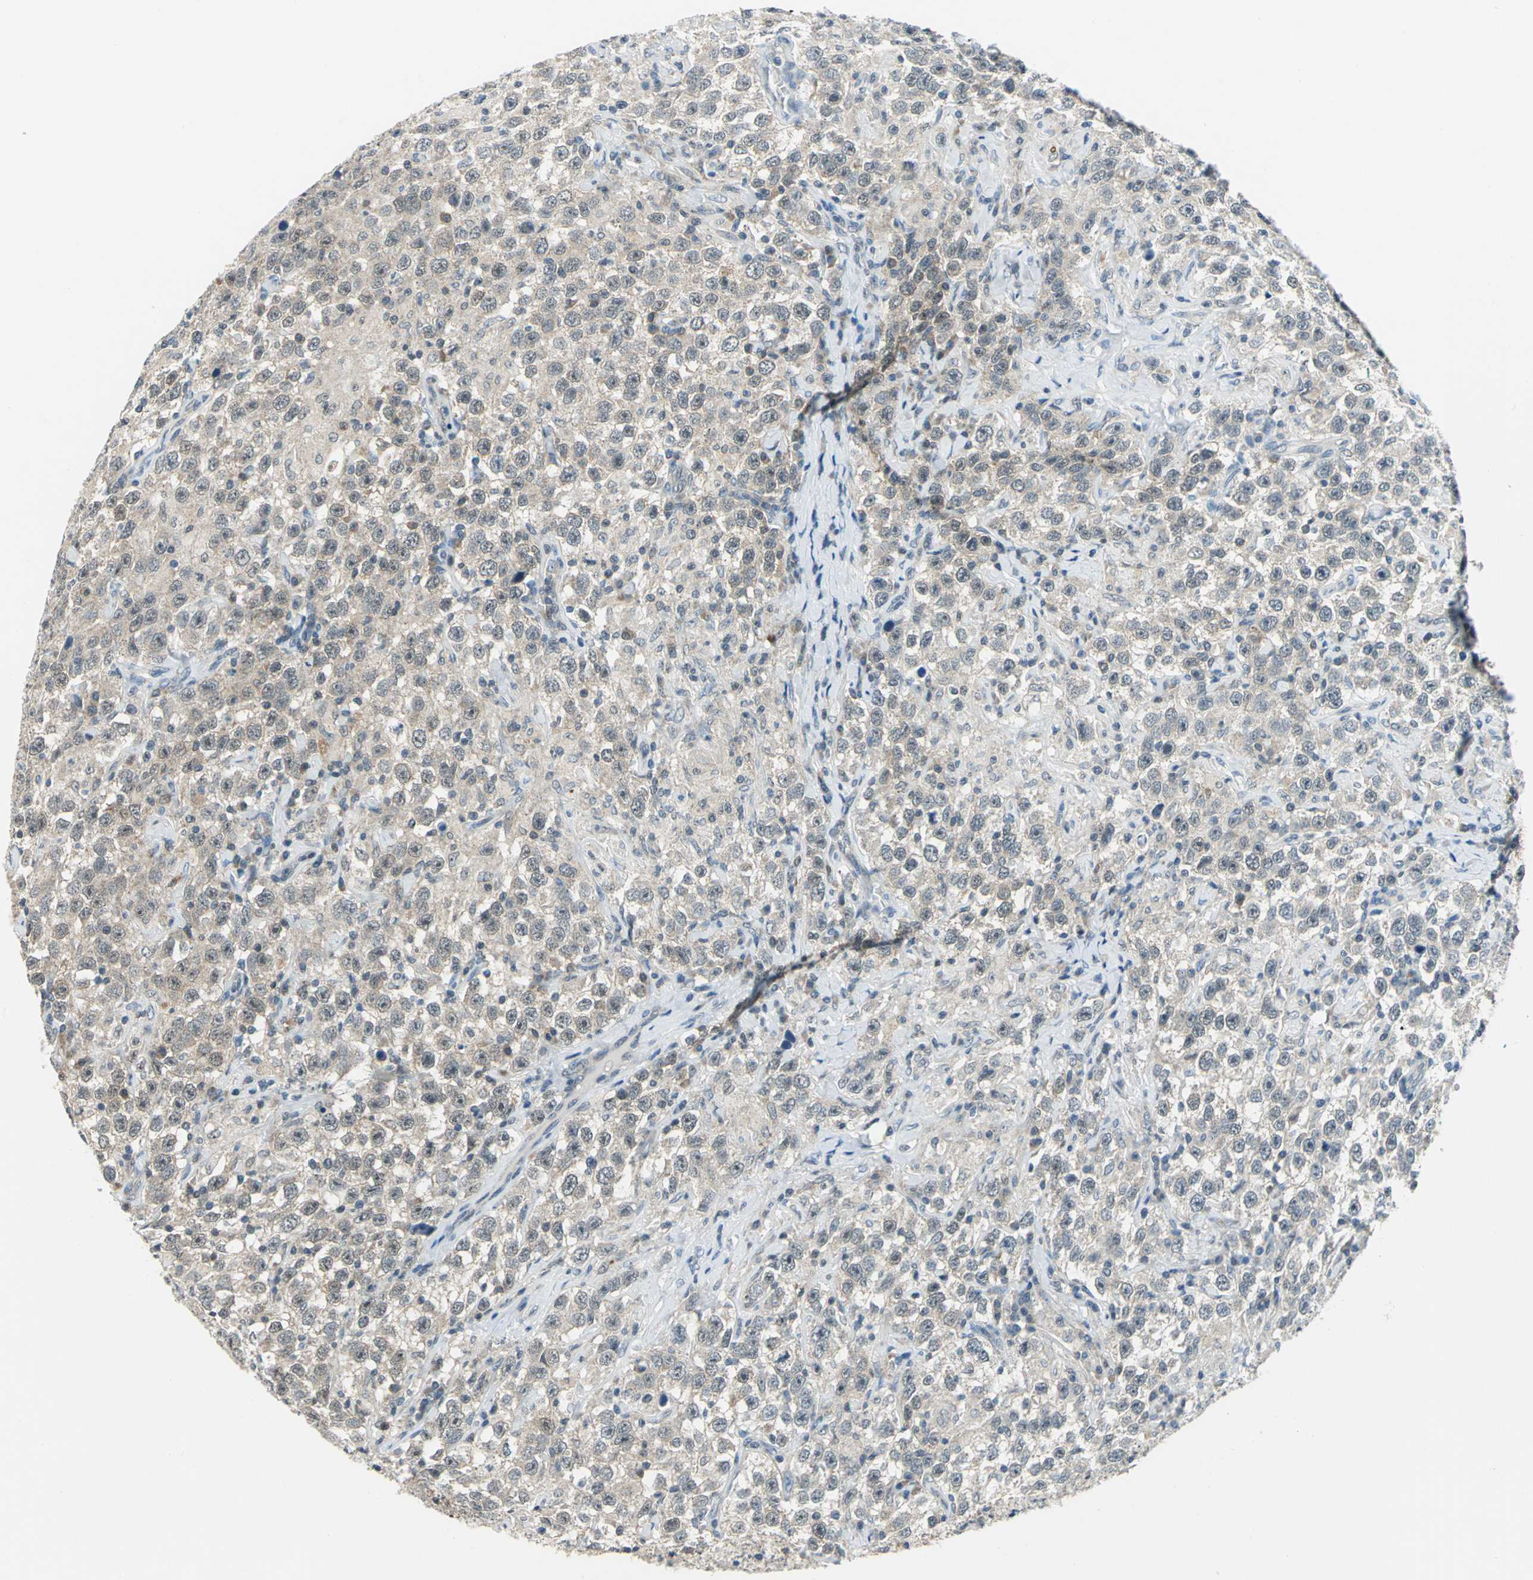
{"staining": {"intensity": "weak", "quantity": ">75%", "location": "cytoplasmic/membranous"}, "tissue": "testis cancer", "cell_type": "Tumor cells", "image_type": "cancer", "snomed": [{"axis": "morphology", "description": "Seminoma, NOS"}, {"axis": "topography", "description": "Testis"}], "caption": "Testis cancer (seminoma) stained for a protein (brown) displays weak cytoplasmic/membranous positive positivity in approximately >75% of tumor cells.", "gene": "PIN1", "patient": {"sex": "male", "age": 41}}